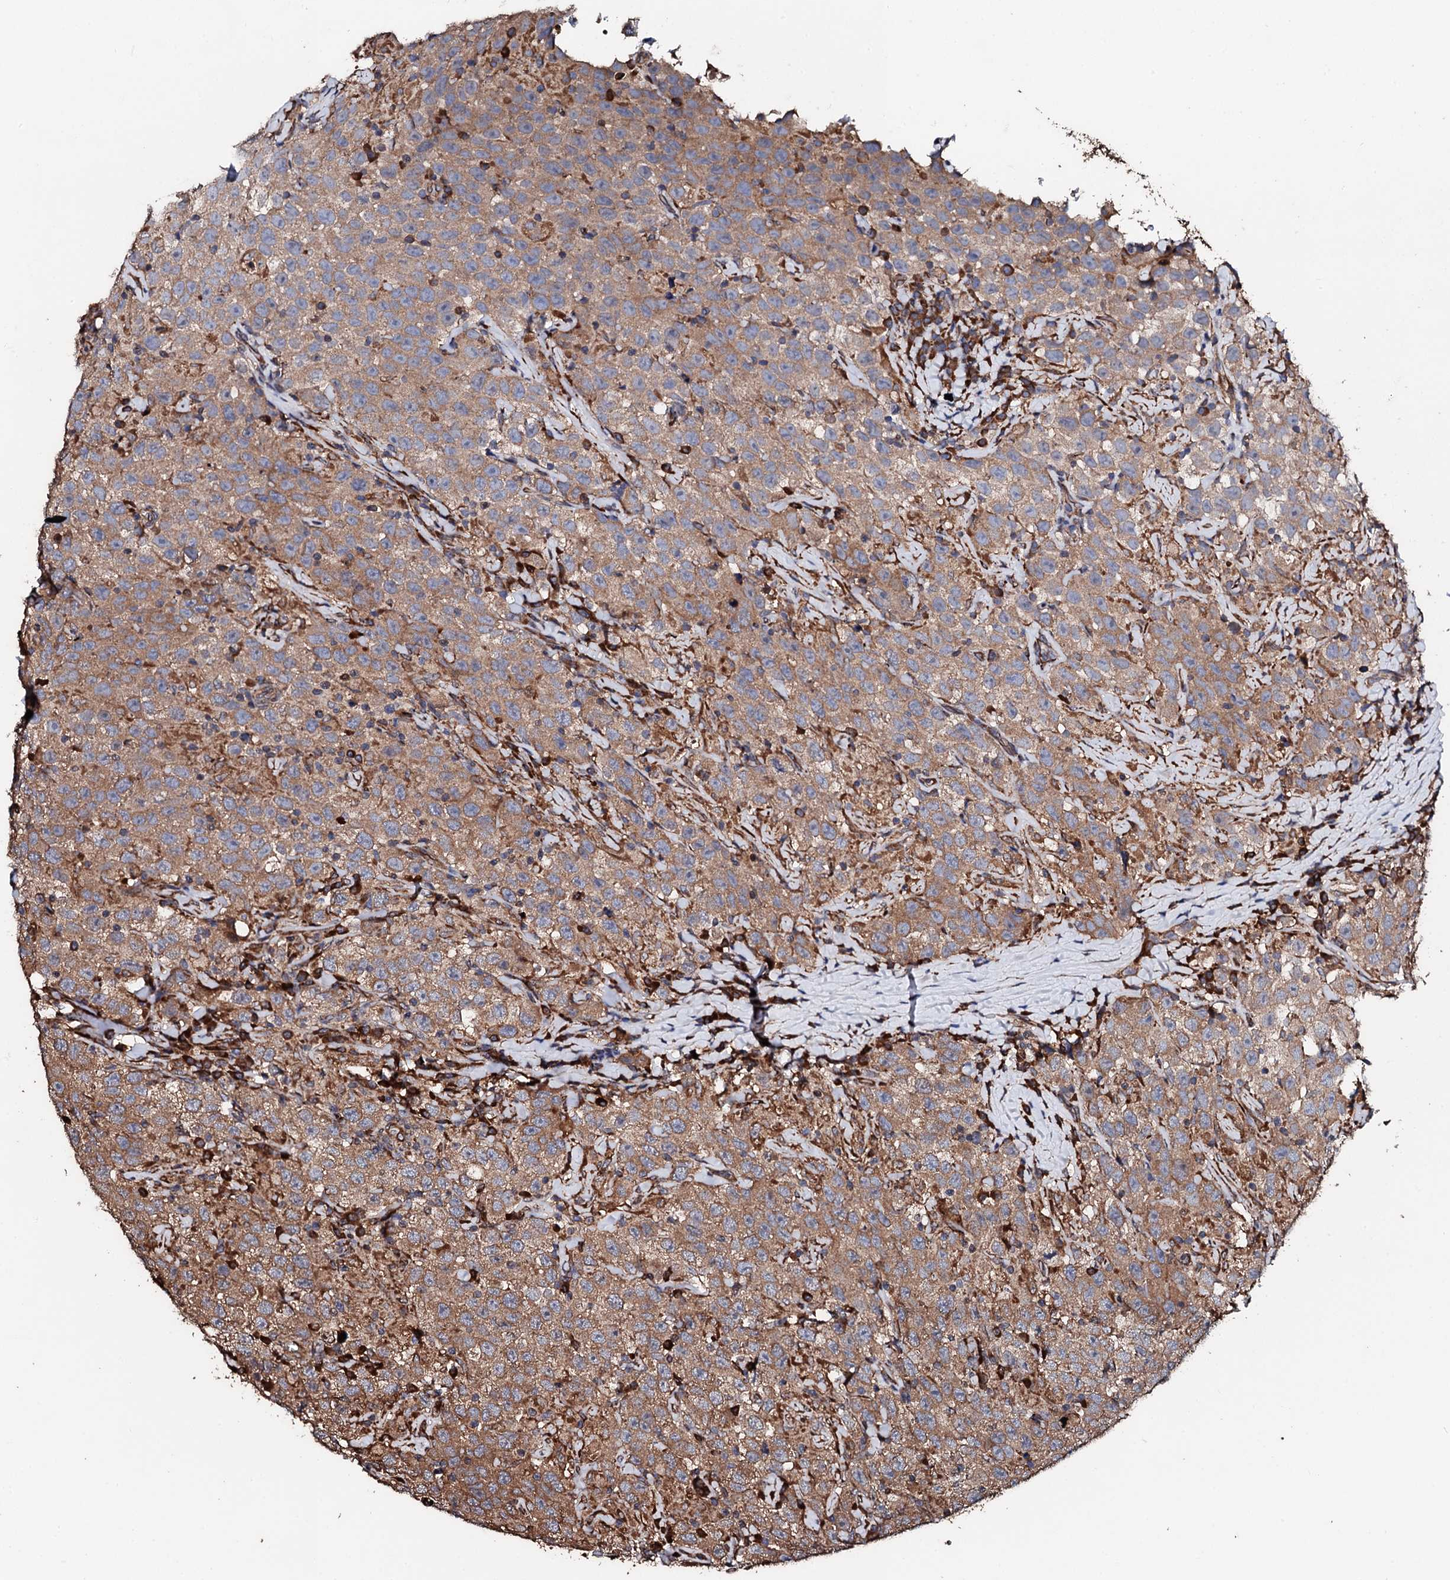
{"staining": {"intensity": "moderate", "quantity": ">75%", "location": "cytoplasmic/membranous"}, "tissue": "testis cancer", "cell_type": "Tumor cells", "image_type": "cancer", "snomed": [{"axis": "morphology", "description": "Seminoma, NOS"}, {"axis": "topography", "description": "Testis"}], "caption": "Human testis cancer (seminoma) stained with a protein marker exhibits moderate staining in tumor cells.", "gene": "CKAP5", "patient": {"sex": "male", "age": 41}}